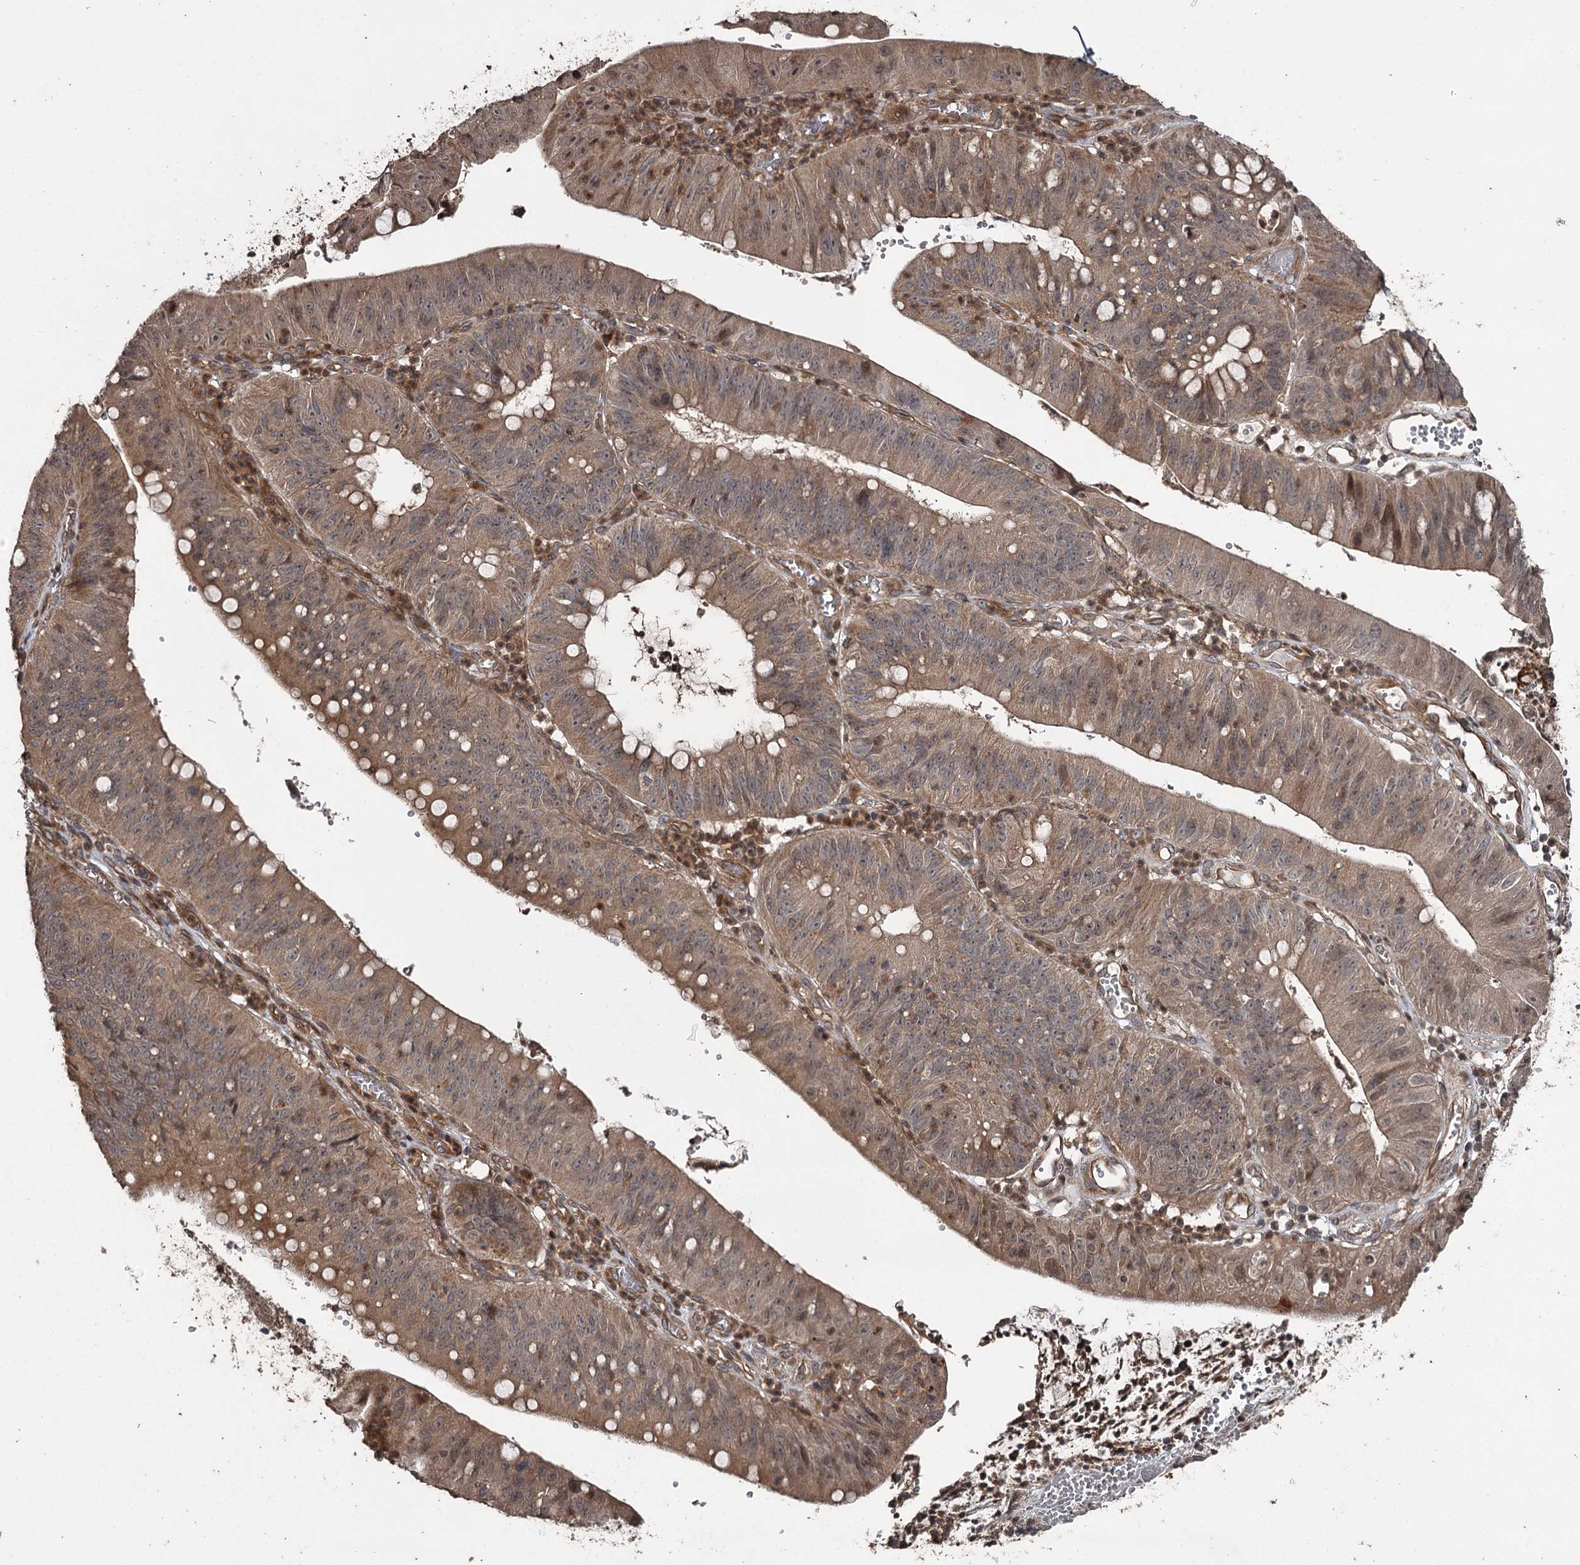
{"staining": {"intensity": "moderate", "quantity": ">75%", "location": "cytoplasmic/membranous"}, "tissue": "stomach cancer", "cell_type": "Tumor cells", "image_type": "cancer", "snomed": [{"axis": "morphology", "description": "Adenocarcinoma, NOS"}, {"axis": "topography", "description": "Stomach"}], "caption": "This image exhibits immunohistochemistry staining of human stomach cancer, with medium moderate cytoplasmic/membranous expression in approximately >75% of tumor cells.", "gene": "RAB21", "patient": {"sex": "male", "age": 59}}